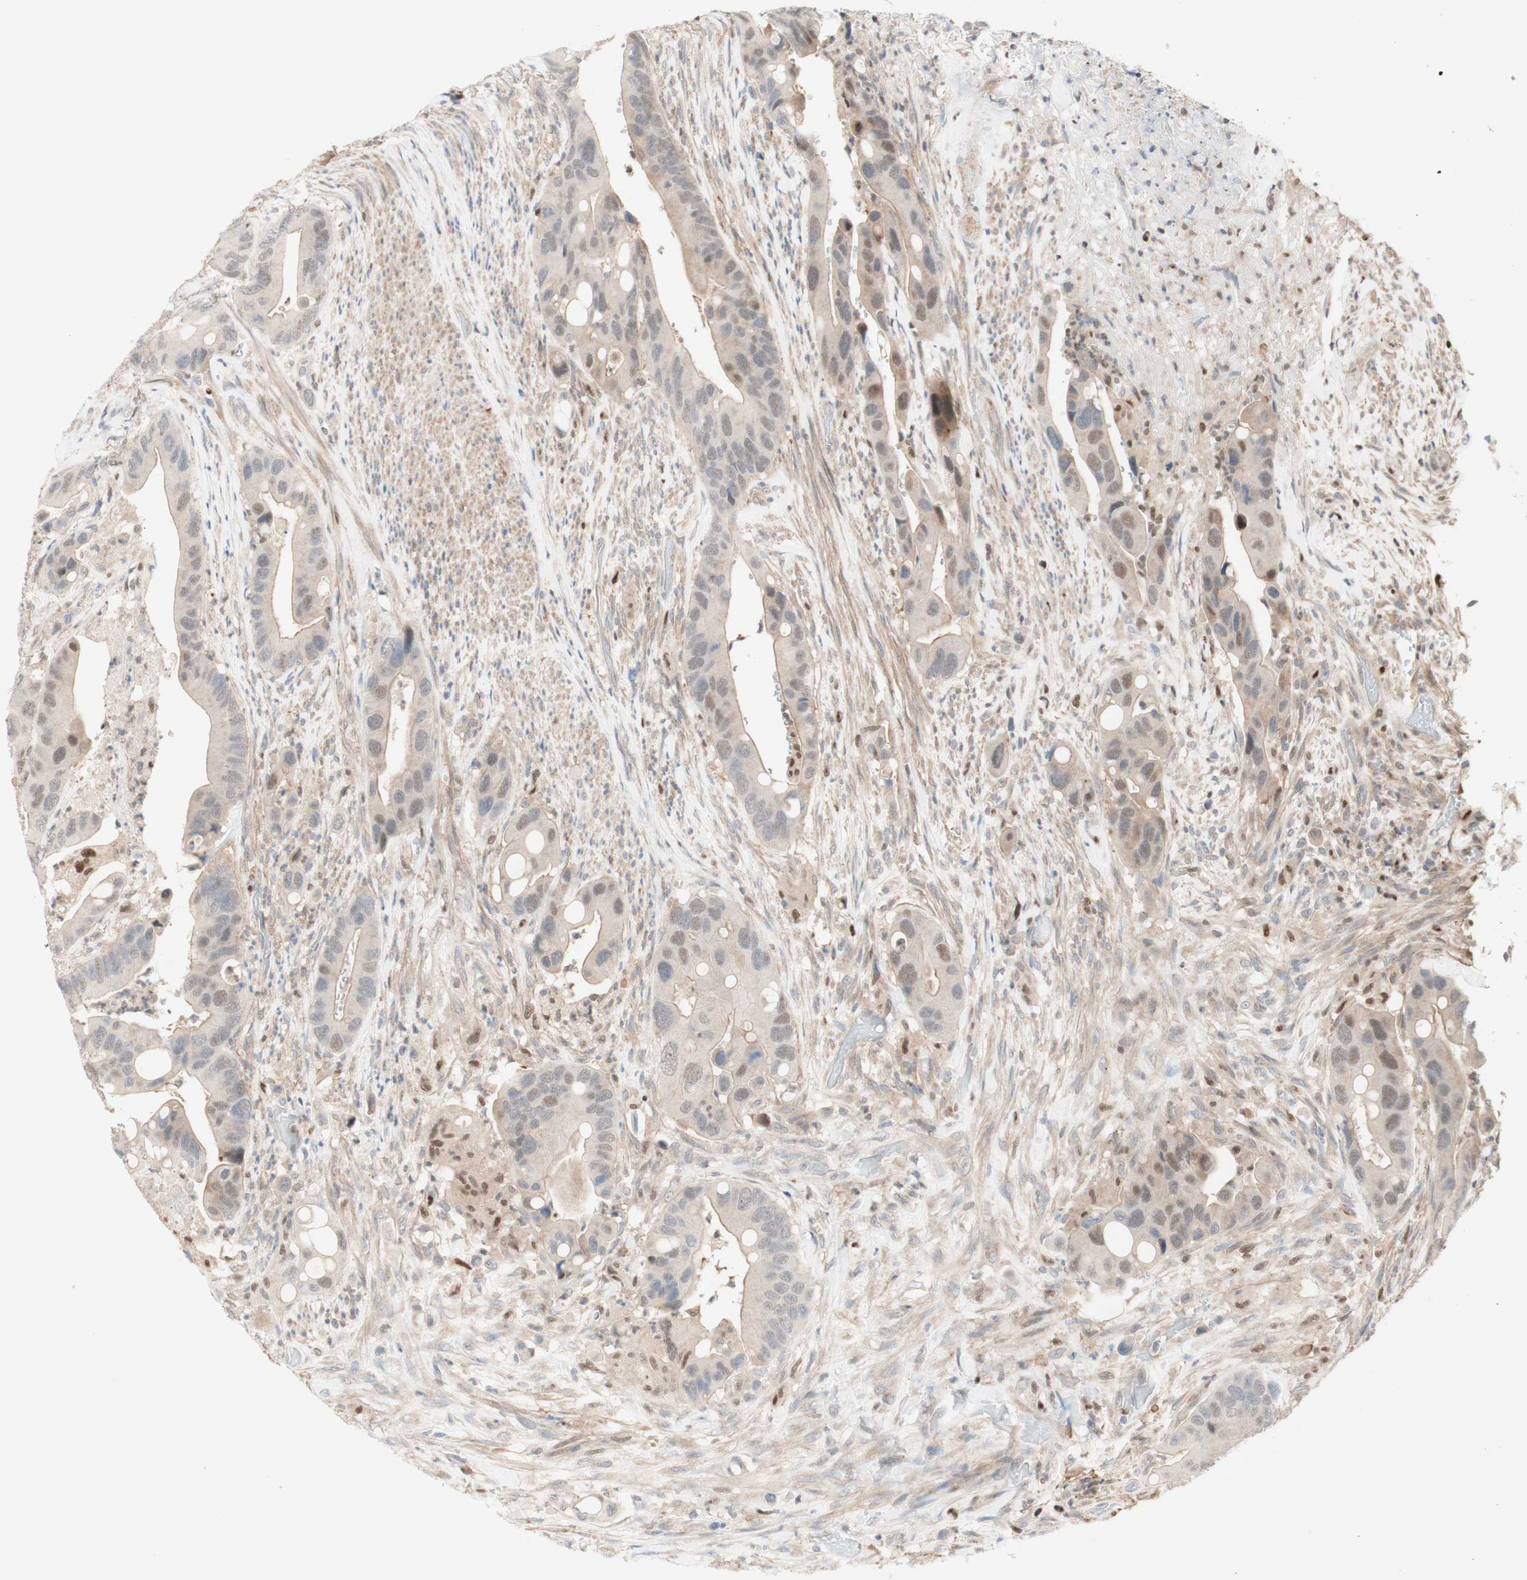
{"staining": {"intensity": "weak", "quantity": "25%-75%", "location": "nuclear"}, "tissue": "colorectal cancer", "cell_type": "Tumor cells", "image_type": "cancer", "snomed": [{"axis": "morphology", "description": "Adenocarcinoma, NOS"}, {"axis": "topography", "description": "Rectum"}], "caption": "IHC micrograph of human colorectal cancer stained for a protein (brown), which shows low levels of weak nuclear positivity in approximately 25%-75% of tumor cells.", "gene": "RFNG", "patient": {"sex": "female", "age": 57}}